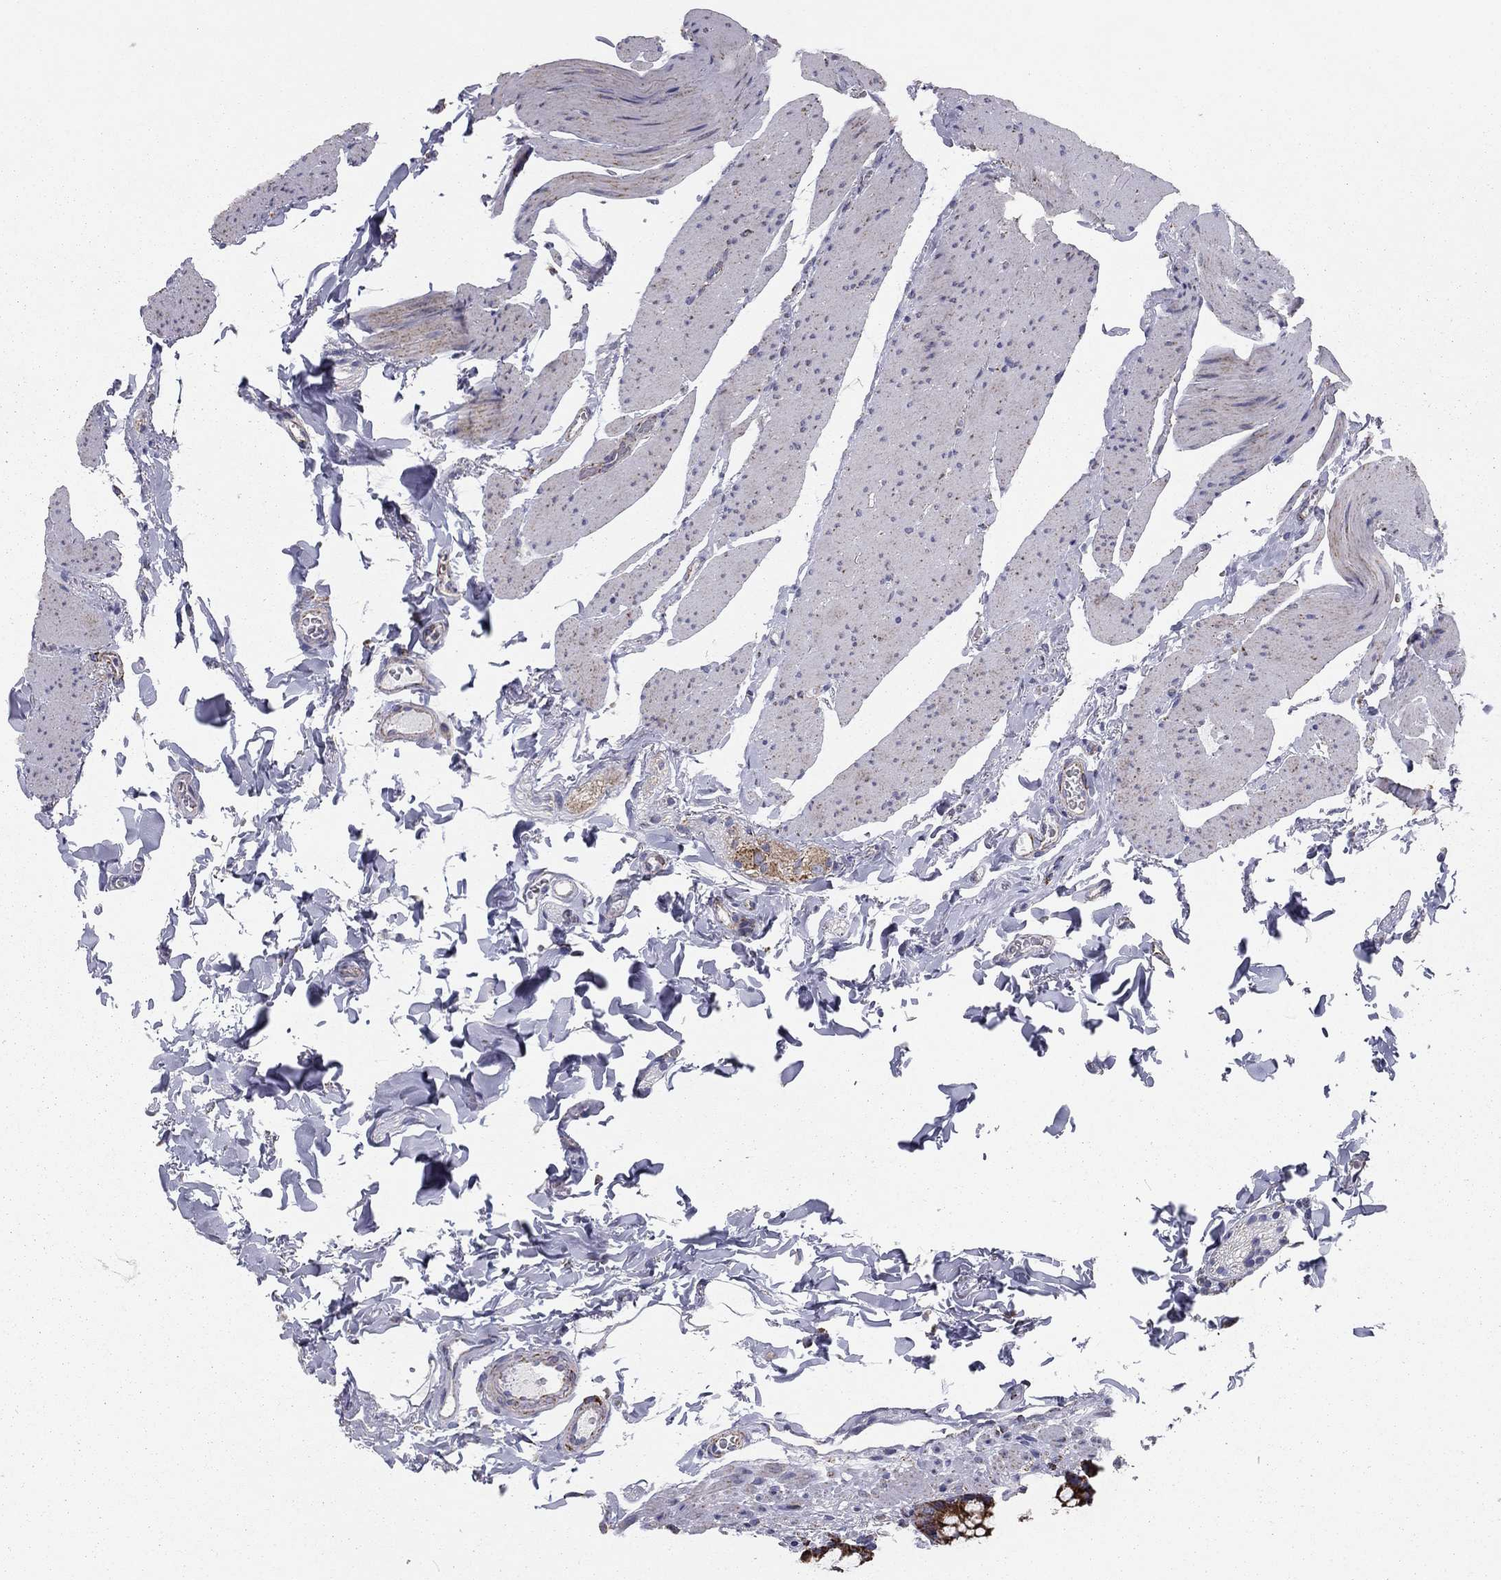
{"staining": {"intensity": "moderate", "quantity": ">75%", "location": "cytoplasmic/membranous"}, "tissue": "colon", "cell_type": "Endothelial cells", "image_type": "normal", "snomed": [{"axis": "morphology", "description": "Normal tissue, NOS"}, {"axis": "topography", "description": "Colon"}], "caption": "IHC photomicrograph of normal colon: human colon stained using IHC shows medium levels of moderate protein expression localized specifically in the cytoplasmic/membranous of endothelial cells, appearing as a cytoplasmic/membranous brown color.", "gene": "NDUFV1", "patient": {"sex": "female", "age": 86}}